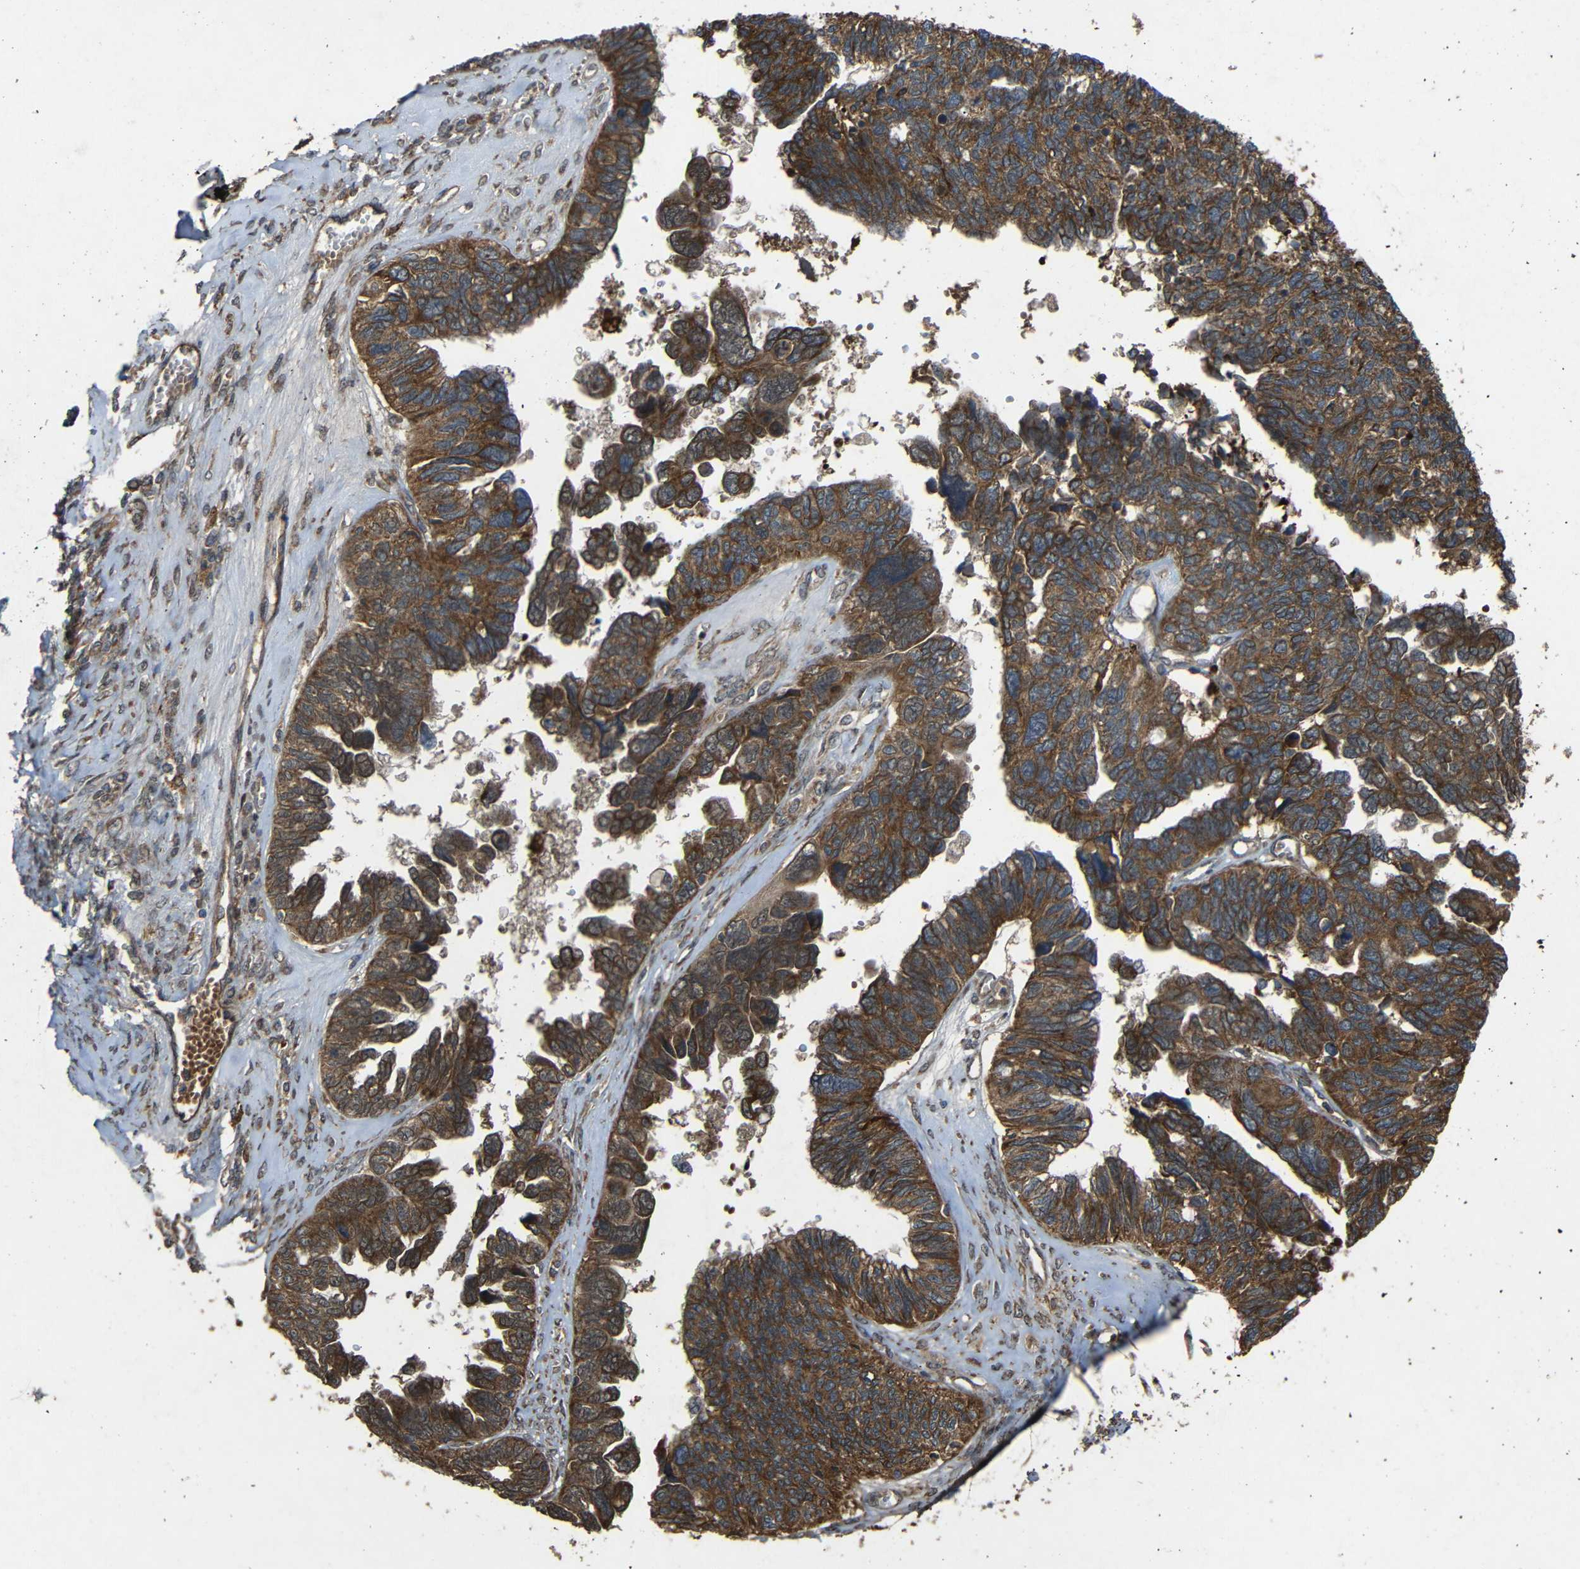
{"staining": {"intensity": "strong", "quantity": ">75%", "location": "cytoplasmic/membranous"}, "tissue": "ovarian cancer", "cell_type": "Tumor cells", "image_type": "cancer", "snomed": [{"axis": "morphology", "description": "Cystadenocarcinoma, serous, NOS"}, {"axis": "topography", "description": "Ovary"}], "caption": "Ovarian serous cystadenocarcinoma stained with DAB (3,3'-diaminobenzidine) immunohistochemistry (IHC) displays high levels of strong cytoplasmic/membranous positivity in approximately >75% of tumor cells.", "gene": "C1GALT1", "patient": {"sex": "female", "age": 79}}